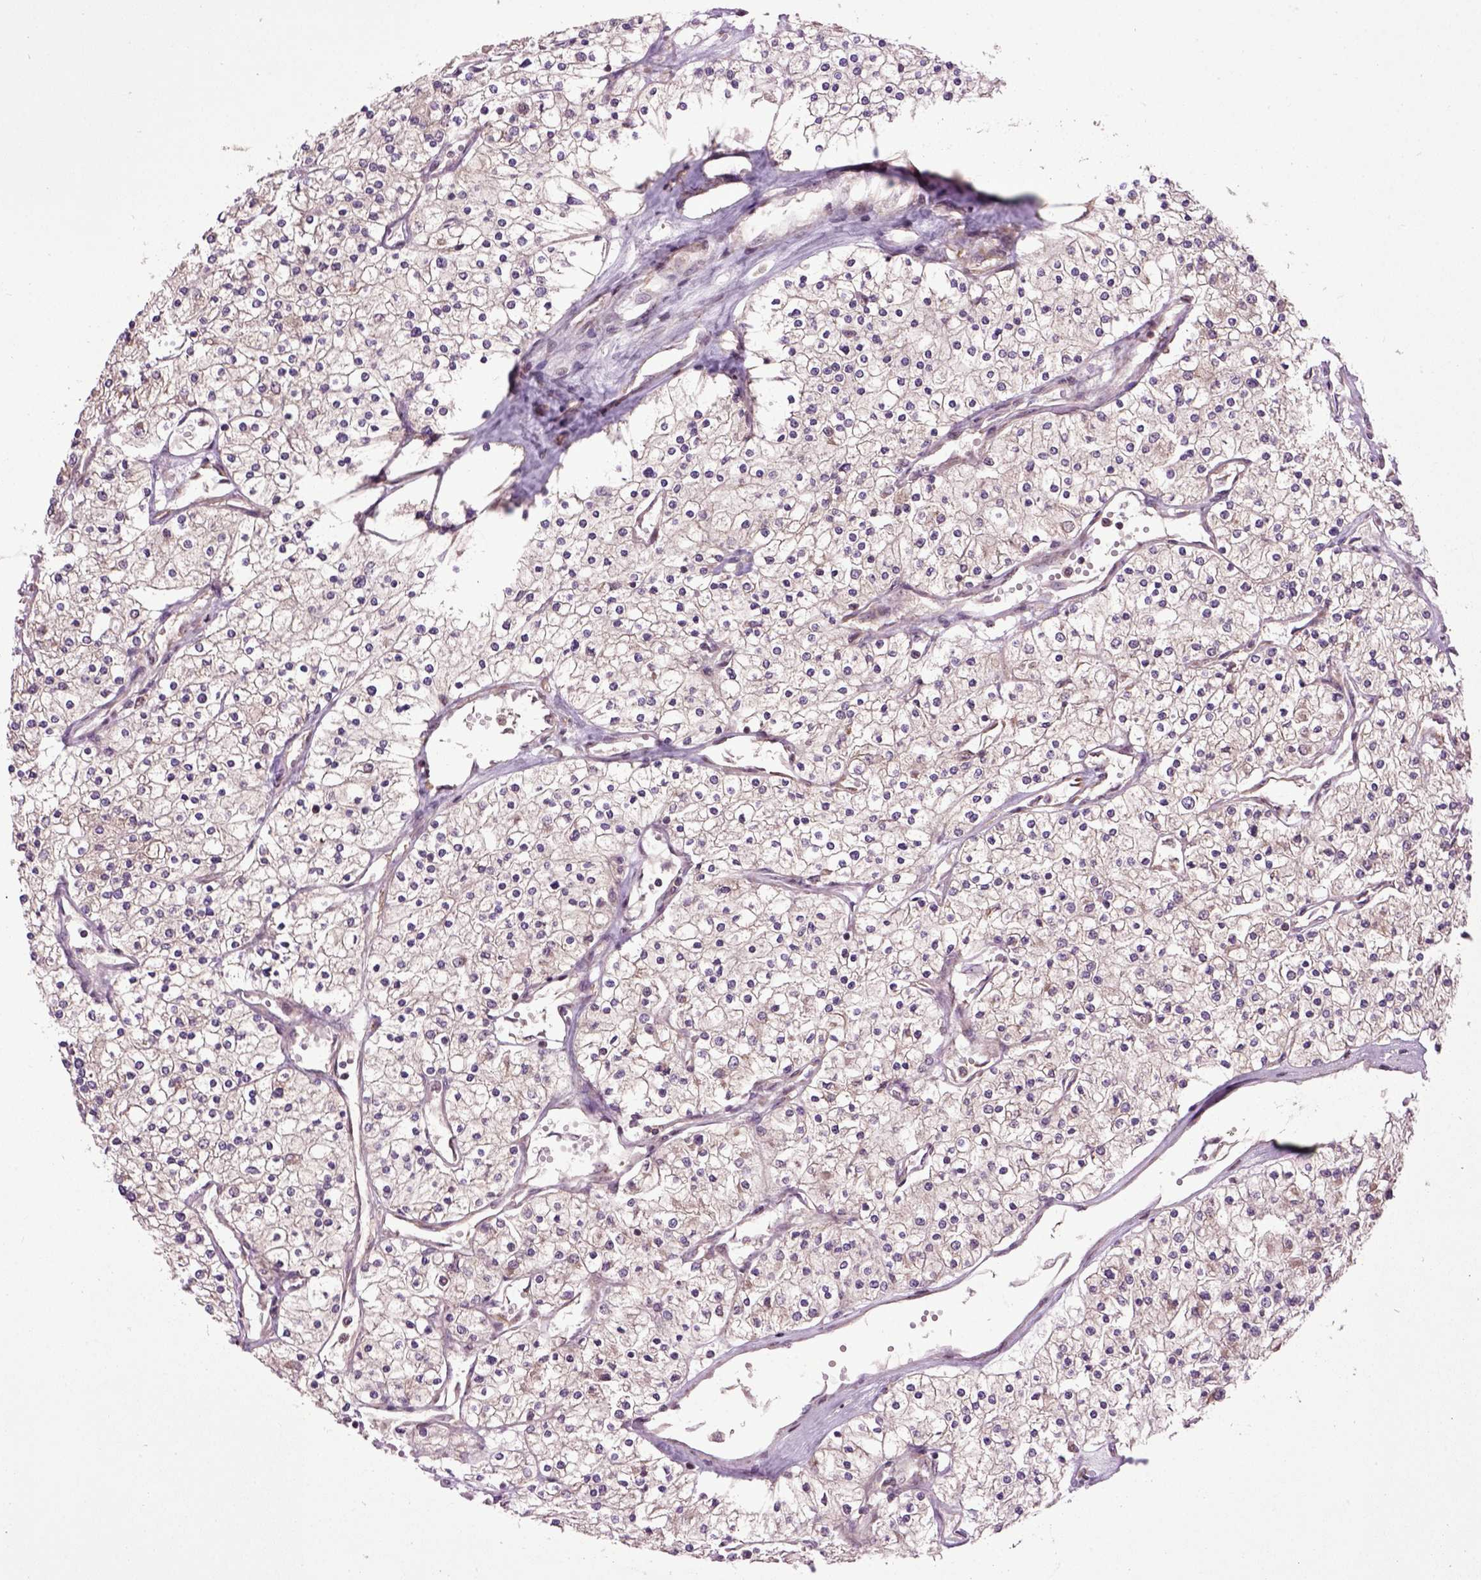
{"staining": {"intensity": "negative", "quantity": "none", "location": "none"}, "tissue": "renal cancer", "cell_type": "Tumor cells", "image_type": "cancer", "snomed": [{"axis": "morphology", "description": "Adenocarcinoma, NOS"}, {"axis": "topography", "description": "Kidney"}], "caption": "Tumor cells show no significant positivity in renal adenocarcinoma.", "gene": "WDR48", "patient": {"sex": "male", "age": 80}}